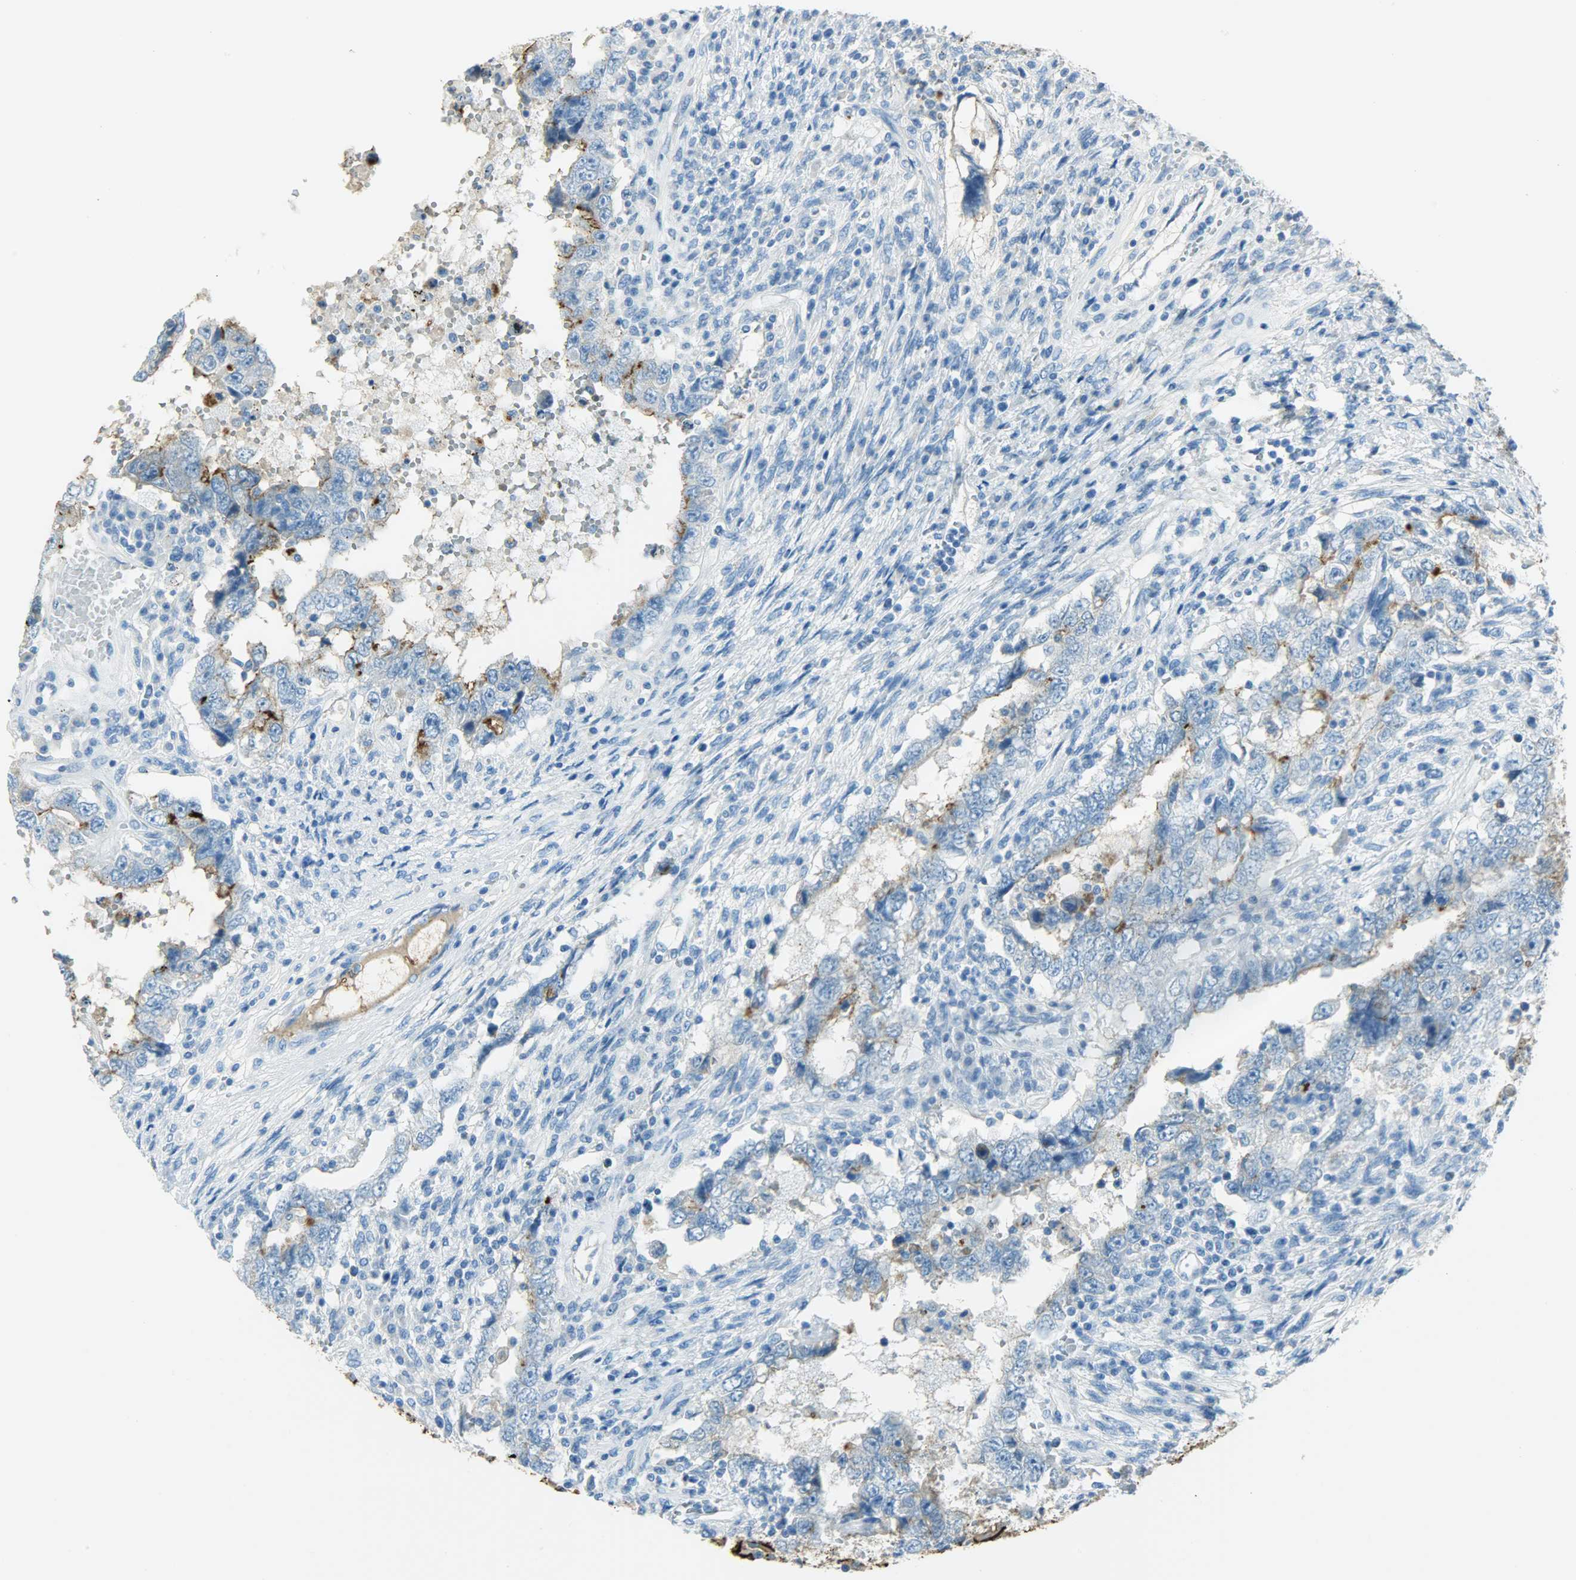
{"staining": {"intensity": "strong", "quantity": "<25%", "location": "cytoplasmic/membranous"}, "tissue": "testis cancer", "cell_type": "Tumor cells", "image_type": "cancer", "snomed": [{"axis": "morphology", "description": "Carcinoma, Embryonal, NOS"}, {"axis": "topography", "description": "Testis"}], "caption": "A brown stain labels strong cytoplasmic/membranous positivity of a protein in embryonal carcinoma (testis) tumor cells.", "gene": "PROM1", "patient": {"sex": "male", "age": 26}}